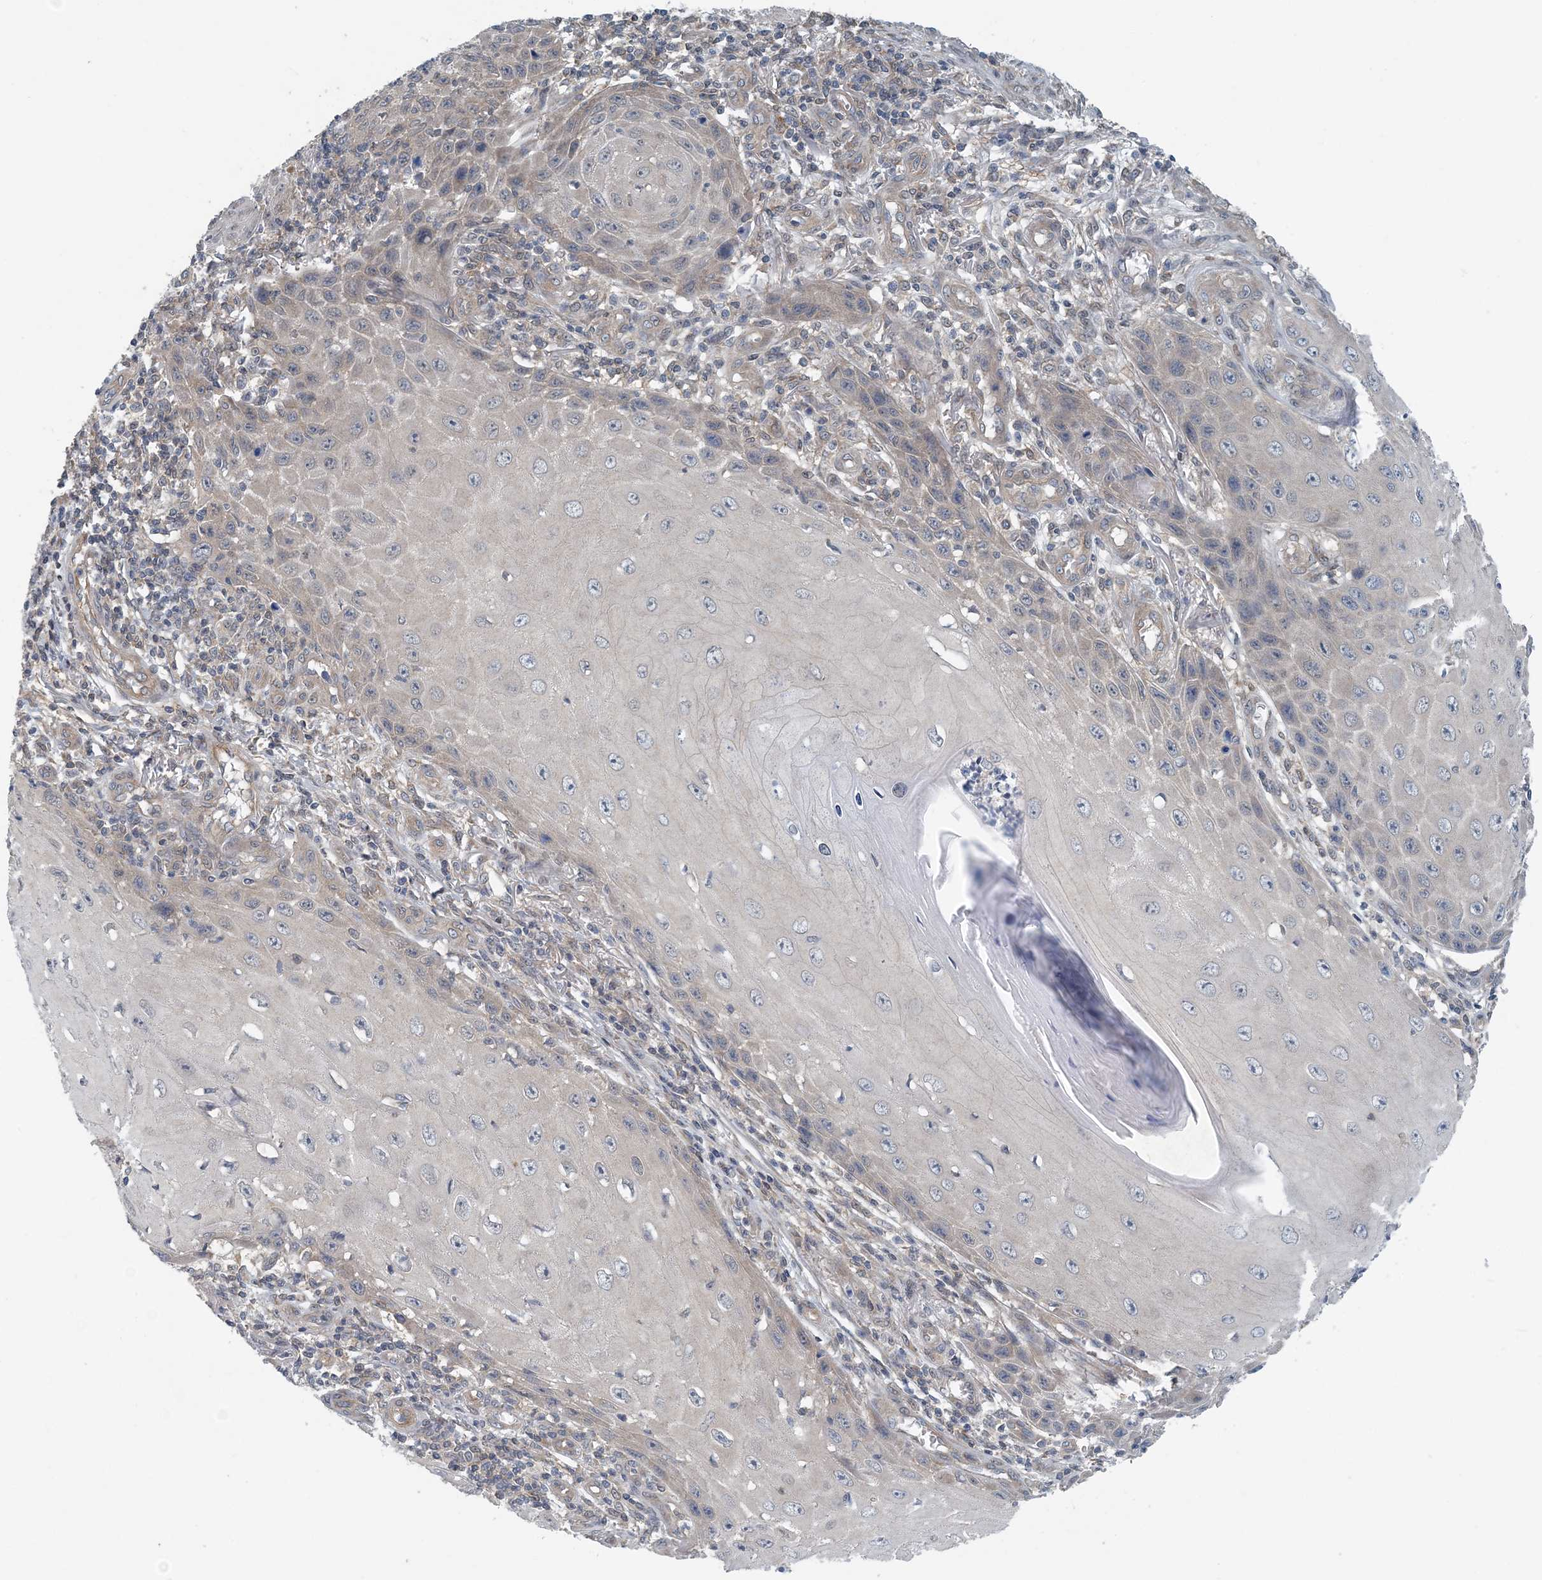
{"staining": {"intensity": "weak", "quantity": "<25%", "location": "cytoplasmic/membranous"}, "tissue": "skin cancer", "cell_type": "Tumor cells", "image_type": "cancer", "snomed": [{"axis": "morphology", "description": "Squamous cell carcinoma, NOS"}, {"axis": "topography", "description": "Skin"}], "caption": "DAB immunohistochemical staining of human skin squamous cell carcinoma demonstrates no significant staining in tumor cells. The staining was performed using DAB (3,3'-diaminobenzidine) to visualize the protein expression in brown, while the nuclei were stained in blue with hematoxylin (Magnification: 20x).", "gene": "HIKESHI", "patient": {"sex": "female", "age": 73}}